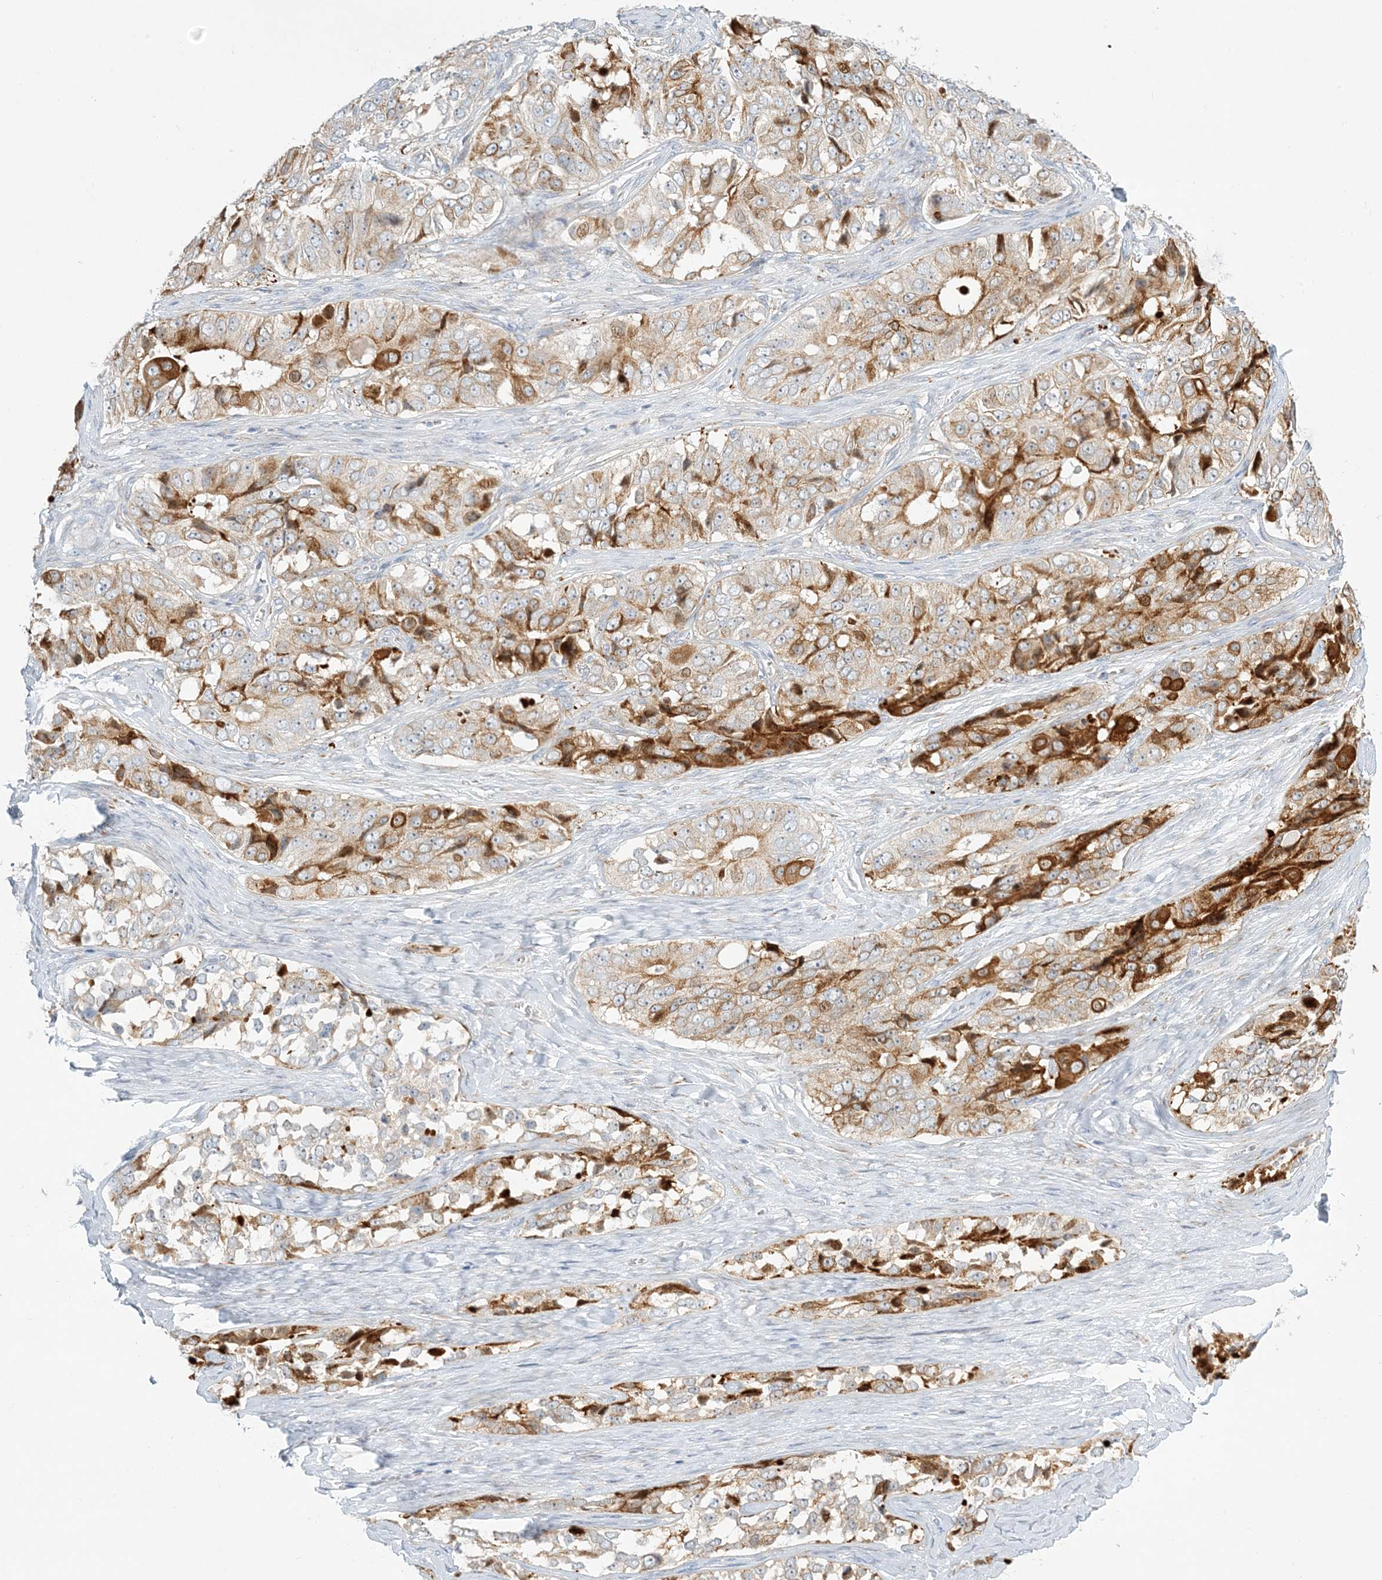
{"staining": {"intensity": "moderate", "quantity": "25%-75%", "location": "cytoplasmic/membranous"}, "tissue": "ovarian cancer", "cell_type": "Tumor cells", "image_type": "cancer", "snomed": [{"axis": "morphology", "description": "Carcinoma, endometroid"}, {"axis": "topography", "description": "Ovary"}], "caption": "There is medium levels of moderate cytoplasmic/membranous staining in tumor cells of ovarian endometroid carcinoma, as demonstrated by immunohistochemical staining (brown color).", "gene": "ZNF385D", "patient": {"sex": "female", "age": 51}}